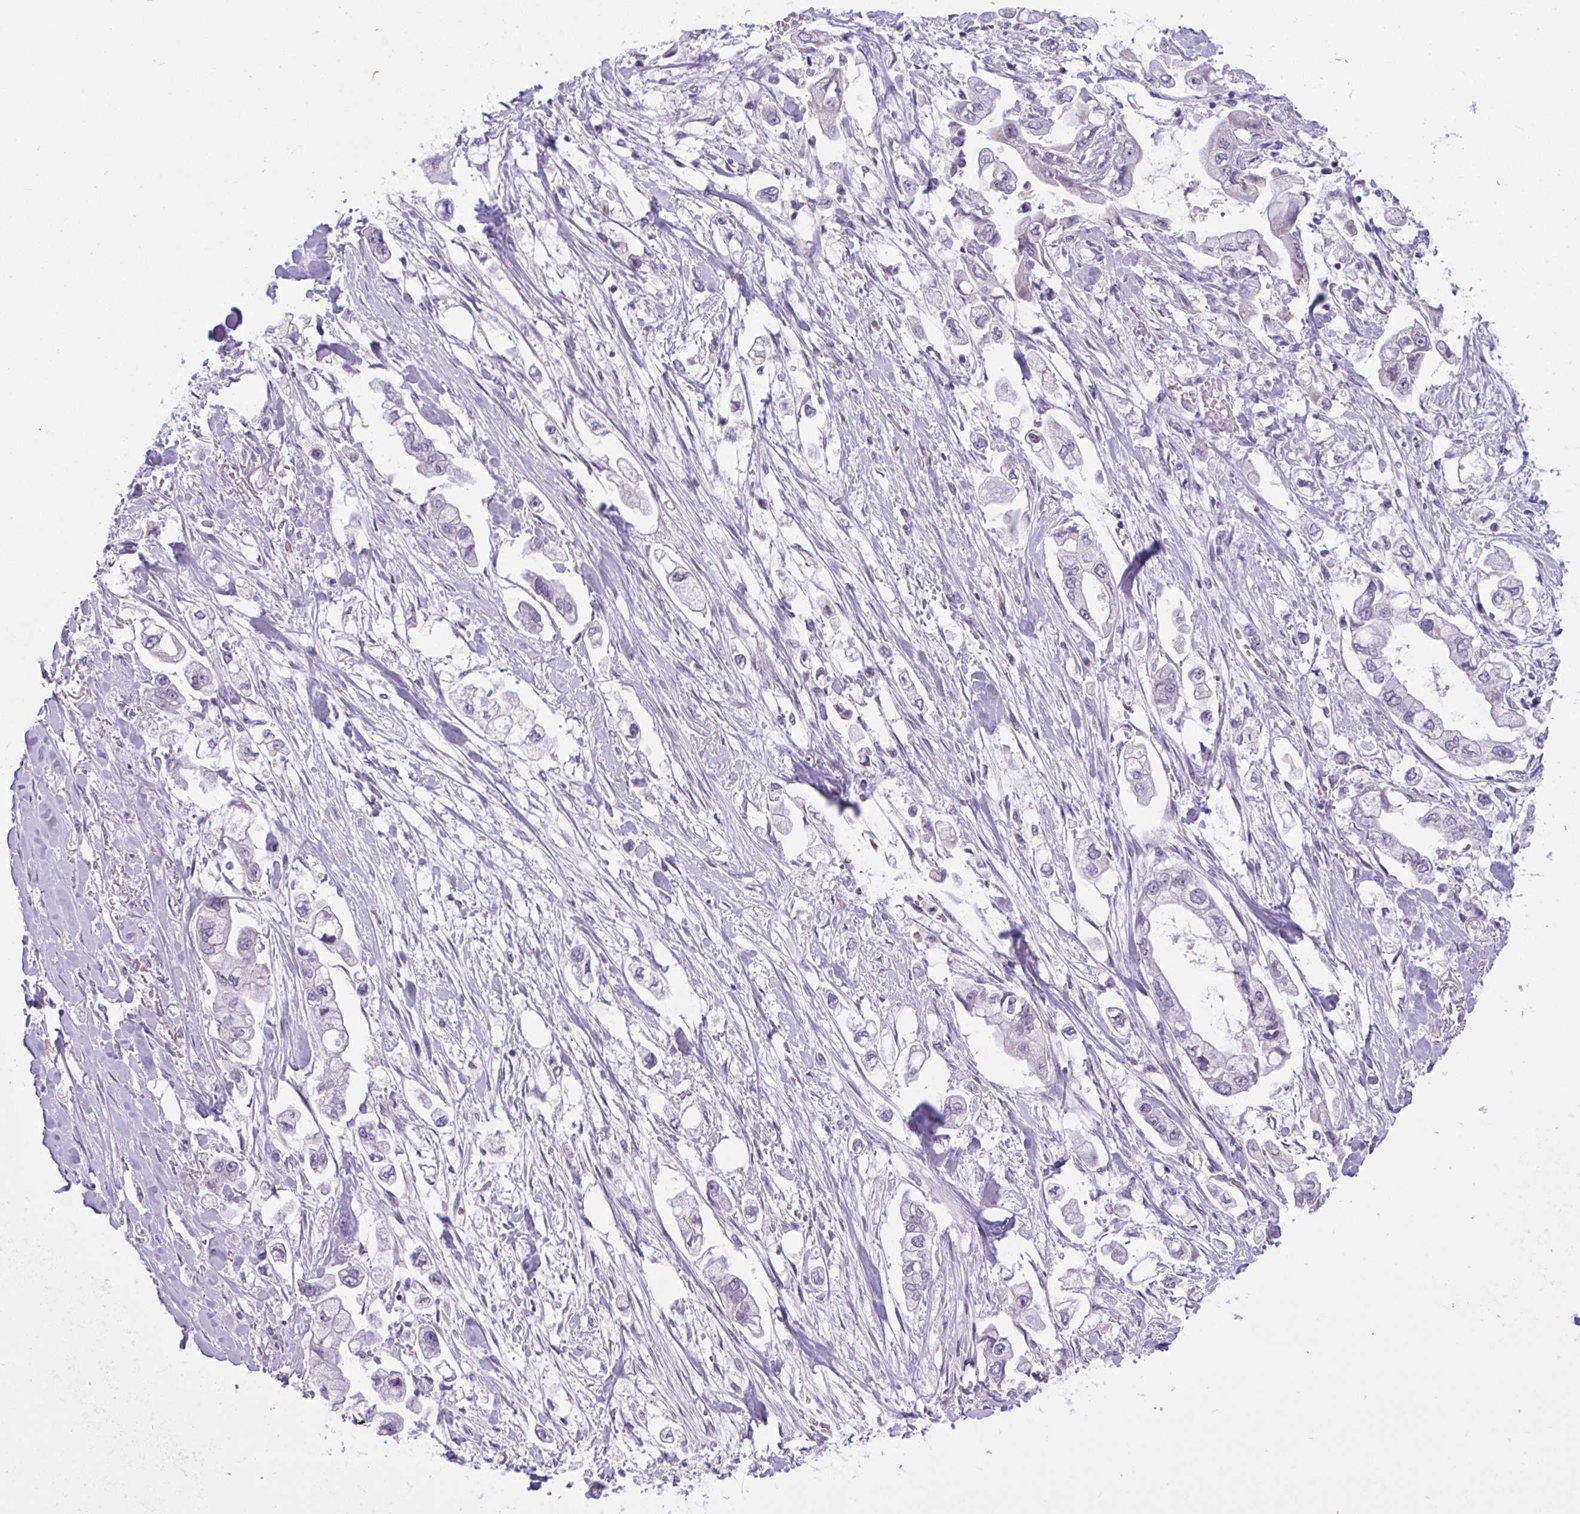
{"staining": {"intensity": "negative", "quantity": "none", "location": "none"}, "tissue": "stomach cancer", "cell_type": "Tumor cells", "image_type": "cancer", "snomed": [{"axis": "morphology", "description": "Adenocarcinoma, NOS"}, {"axis": "topography", "description": "Stomach"}], "caption": "There is no significant staining in tumor cells of adenocarcinoma (stomach).", "gene": "WNT9B", "patient": {"sex": "male", "age": 62}}